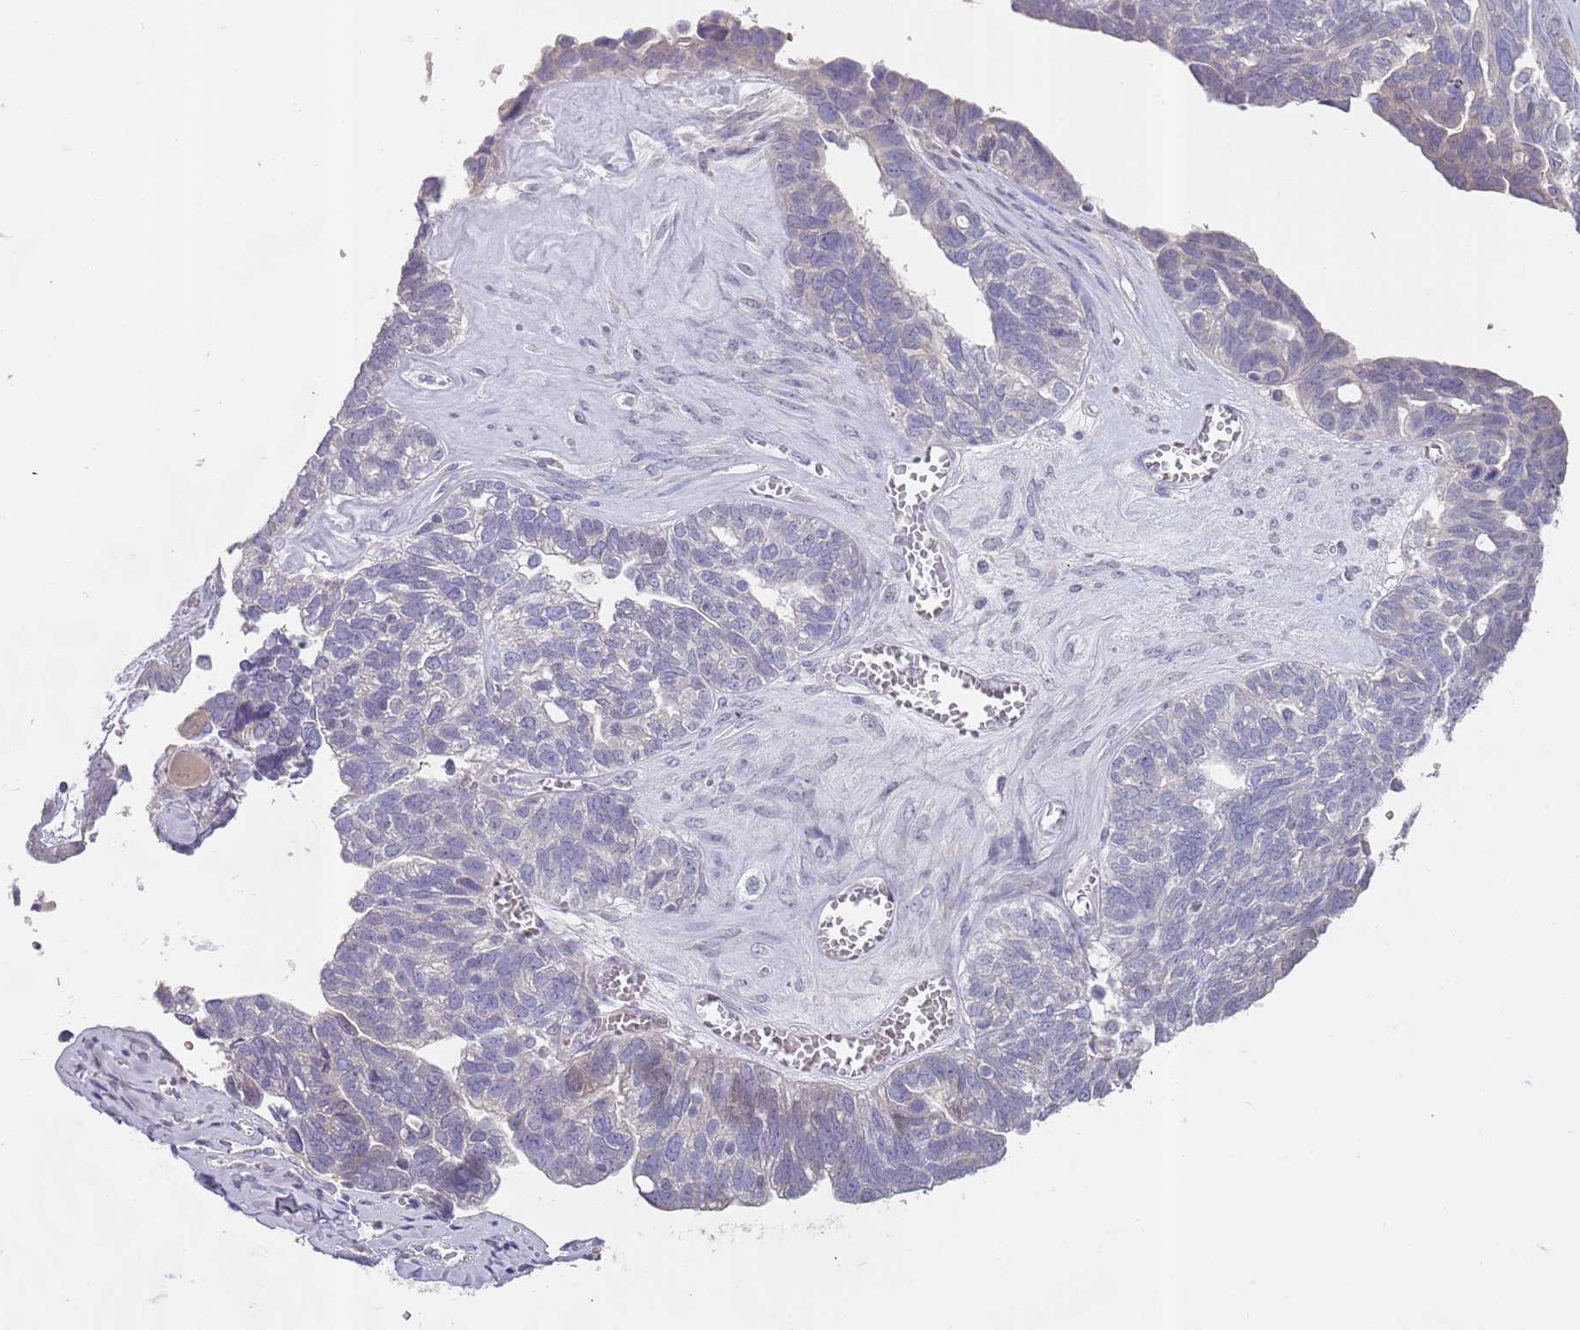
{"staining": {"intensity": "negative", "quantity": "none", "location": "none"}, "tissue": "ovarian cancer", "cell_type": "Tumor cells", "image_type": "cancer", "snomed": [{"axis": "morphology", "description": "Cystadenocarcinoma, serous, NOS"}, {"axis": "topography", "description": "Ovary"}], "caption": "IHC image of human ovarian cancer stained for a protein (brown), which displays no expression in tumor cells. (Stains: DAB immunohistochemistry (IHC) with hematoxylin counter stain, Microscopy: brightfield microscopy at high magnification).", "gene": "PRAC1", "patient": {"sex": "female", "age": 79}}